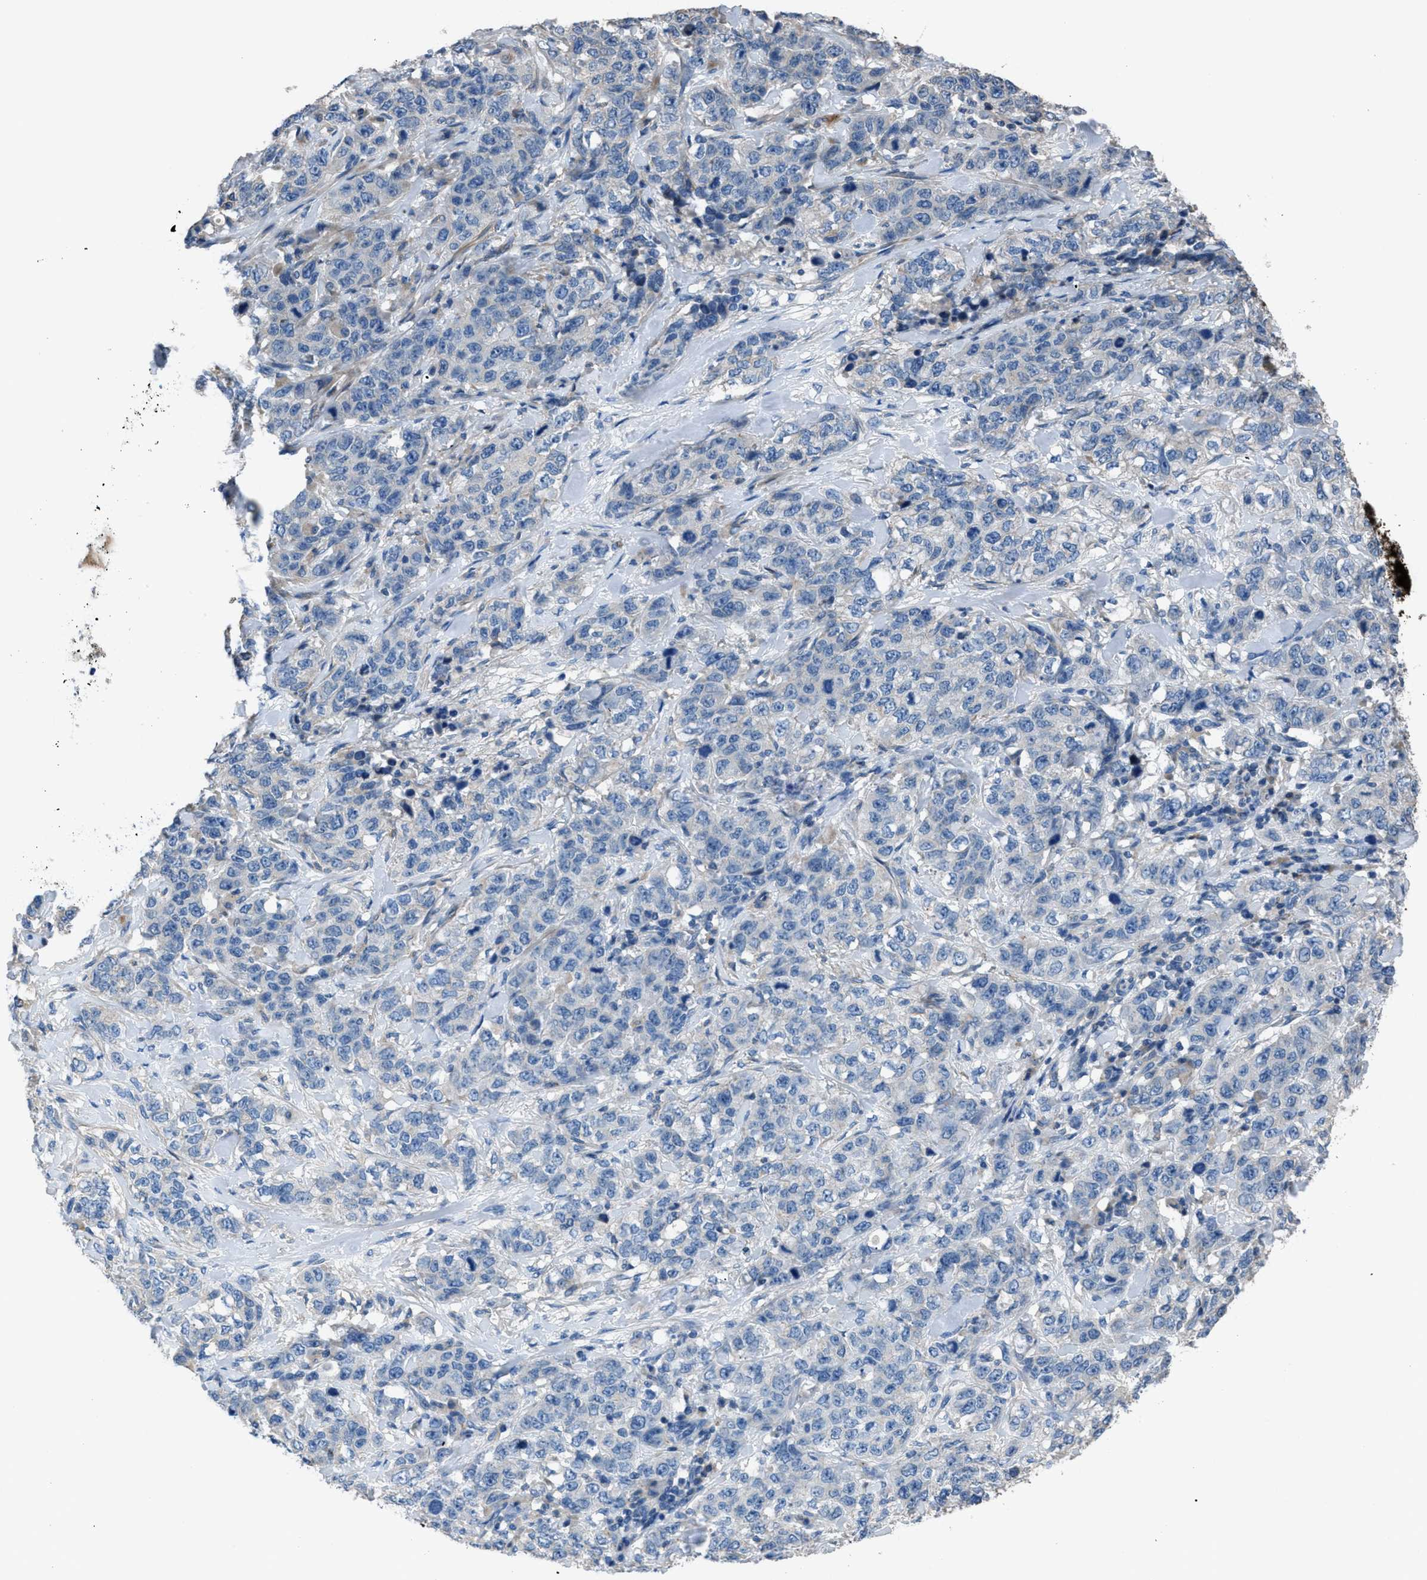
{"staining": {"intensity": "negative", "quantity": "none", "location": "none"}, "tissue": "stomach cancer", "cell_type": "Tumor cells", "image_type": "cancer", "snomed": [{"axis": "morphology", "description": "Adenocarcinoma, NOS"}, {"axis": "topography", "description": "Stomach"}], "caption": "Tumor cells show no significant expression in stomach cancer (adenocarcinoma). (DAB (3,3'-diaminobenzidine) immunohistochemistry, high magnification).", "gene": "SGCZ", "patient": {"sex": "male", "age": 48}}